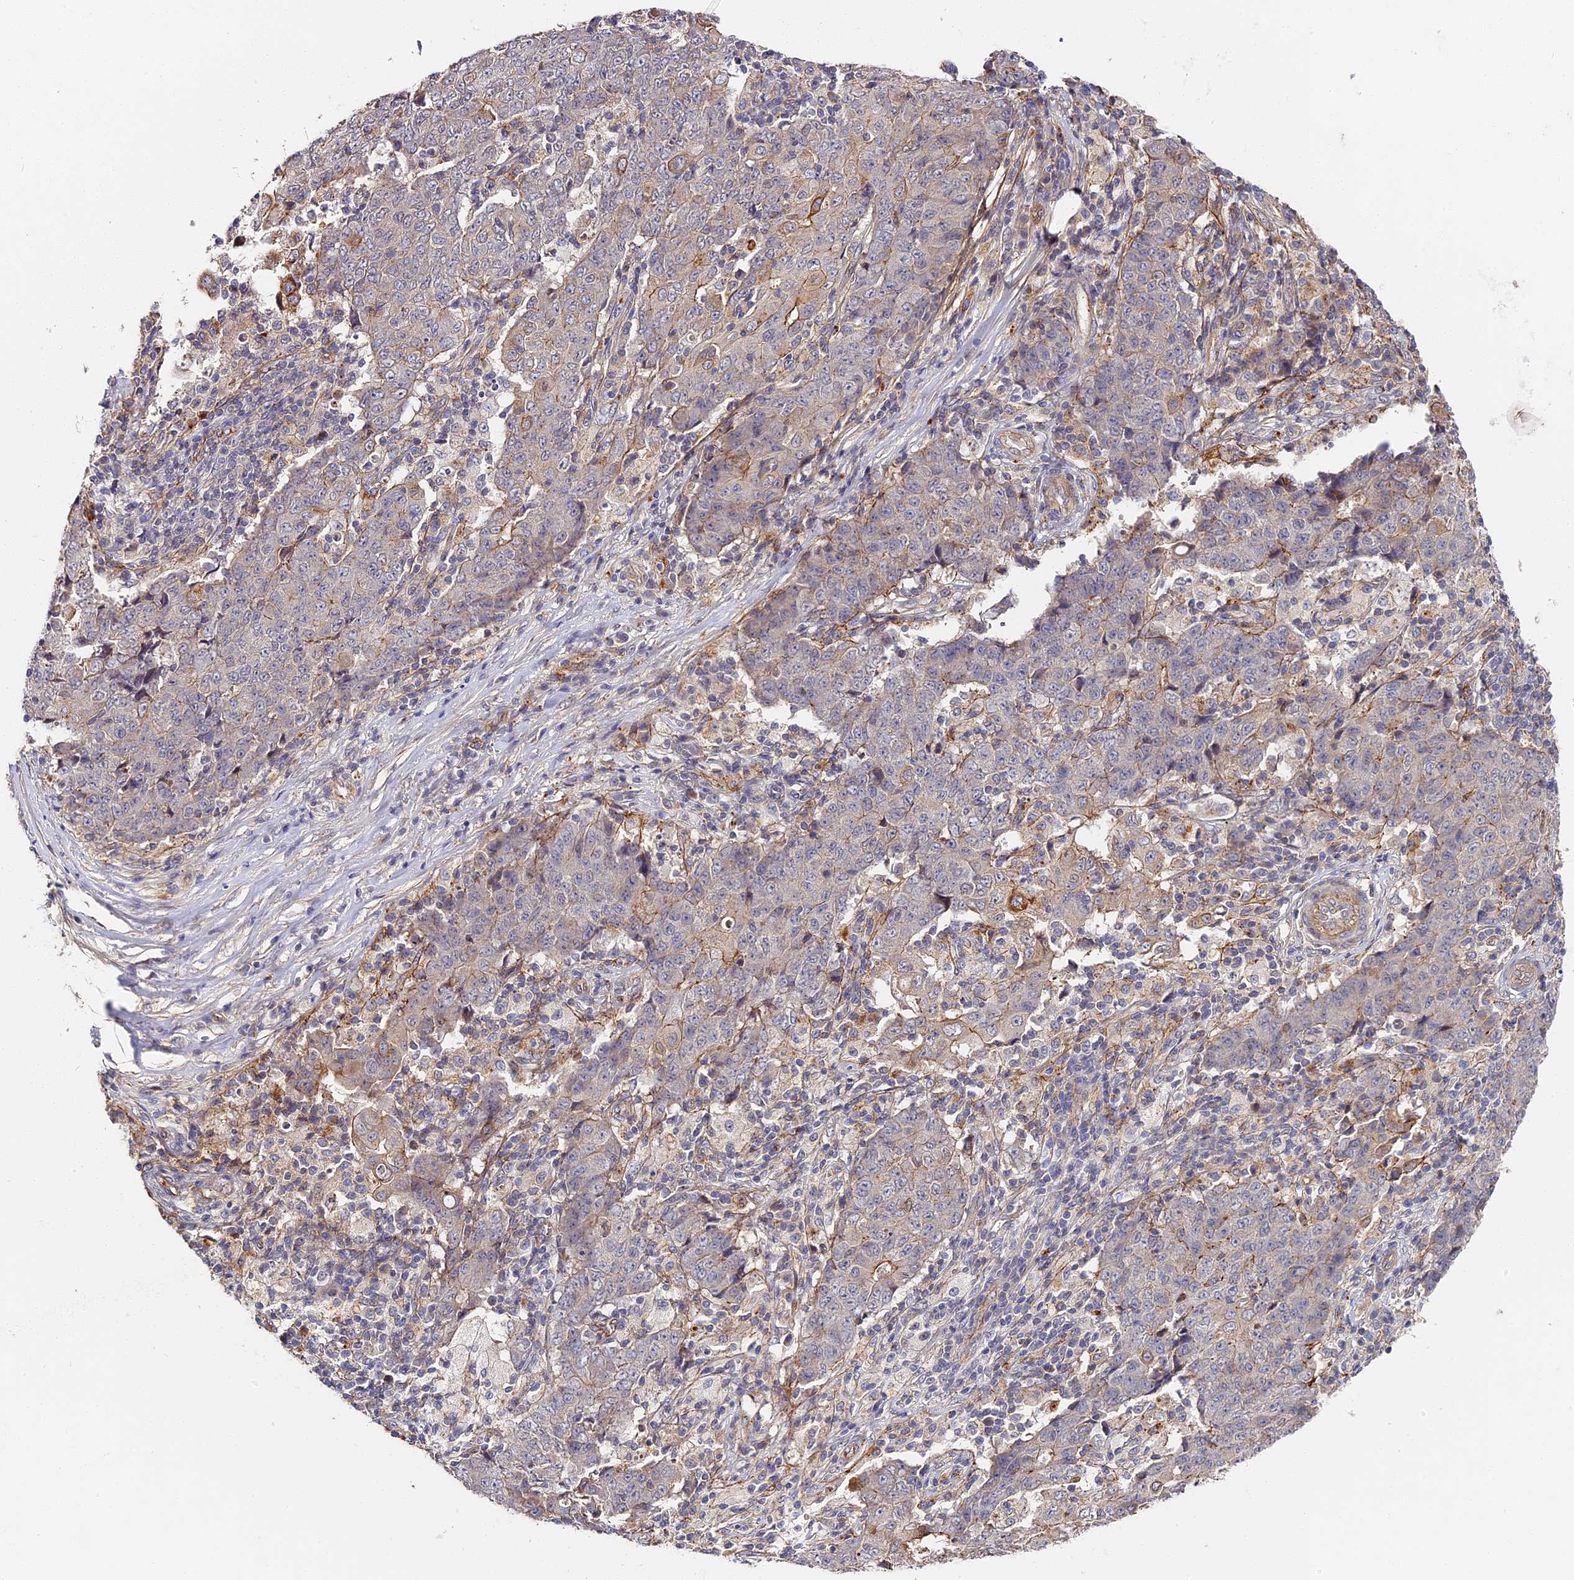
{"staining": {"intensity": "negative", "quantity": "none", "location": "none"}, "tissue": "ovarian cancer", "cell_type": "Tumor cells", "image_type": "cancer", "snomed": [{"axis": "morphology", "description": "Carcinoma, endometroid"}, {"axis": "topography", "description": "Ovary"}], "caption": "Immunohistochemistry image of neoplastic tissue: human ovarian cancer stained with DAB reveals no significant protein expression in tumor cells.", "gene": "MISP3", "patient": {"sex": "female", "age": 42}}